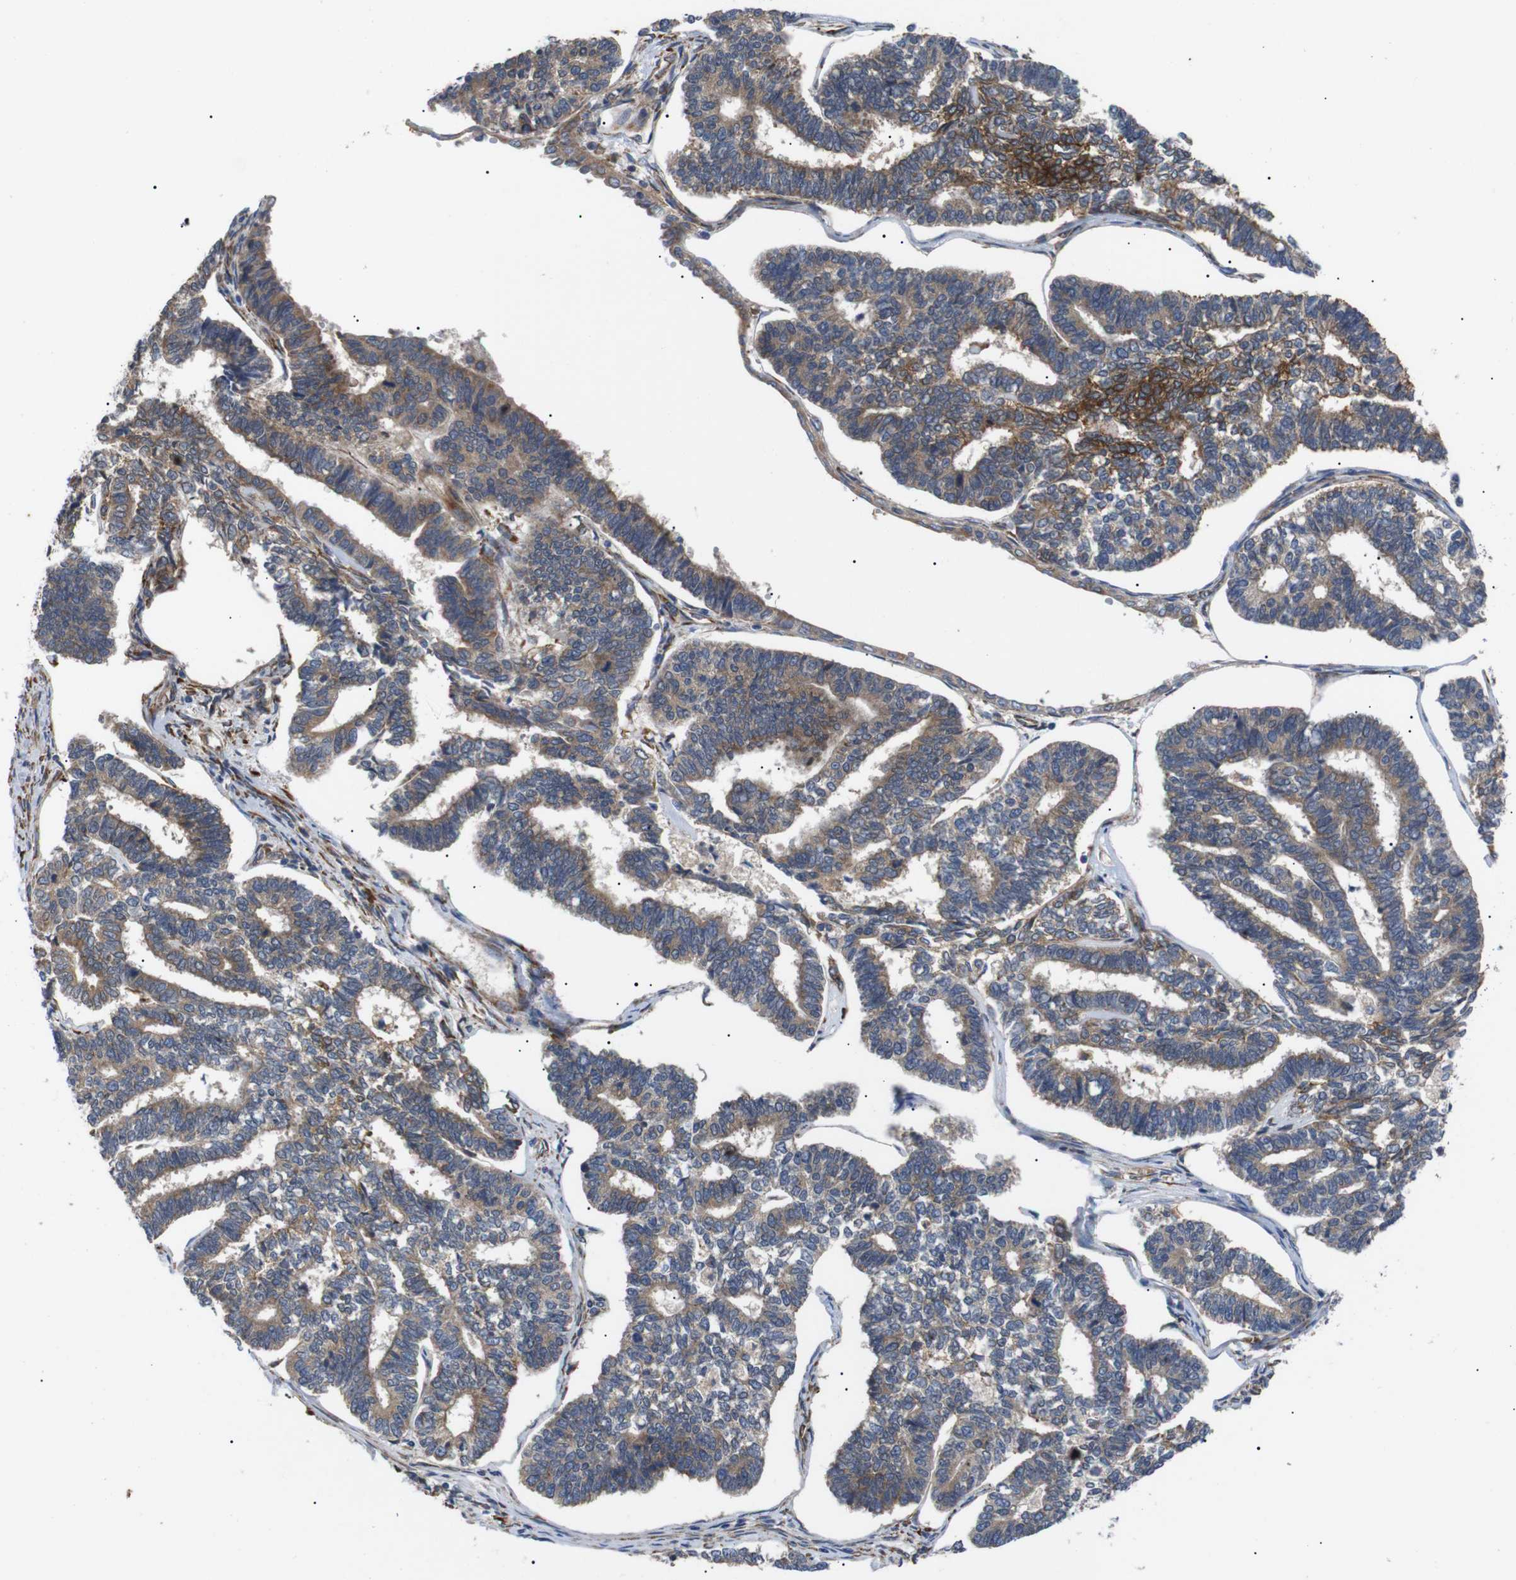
{"staining": {"intensity": "weak", "quantity": ">75%", "location": "cytoplasmic/membranous"}, "tissue": "endometrial cancer", "cell_type": "Tumor cells", "image_type": "cancer", "snomed": [{"axis": "morphology", "description": "Adenocarcinoma, NOS"}, {"axis": "topography", "description": "Endometrium"}], "caption": "High-power microscopy captured an IHC histopathology image of endometrial adenocarcinoma, revealing weak cytoplasmic/membranous staining in about >75% of tumor cells.", "gene": "KANK4", "patient": {"sex": "female", "age": 70}}